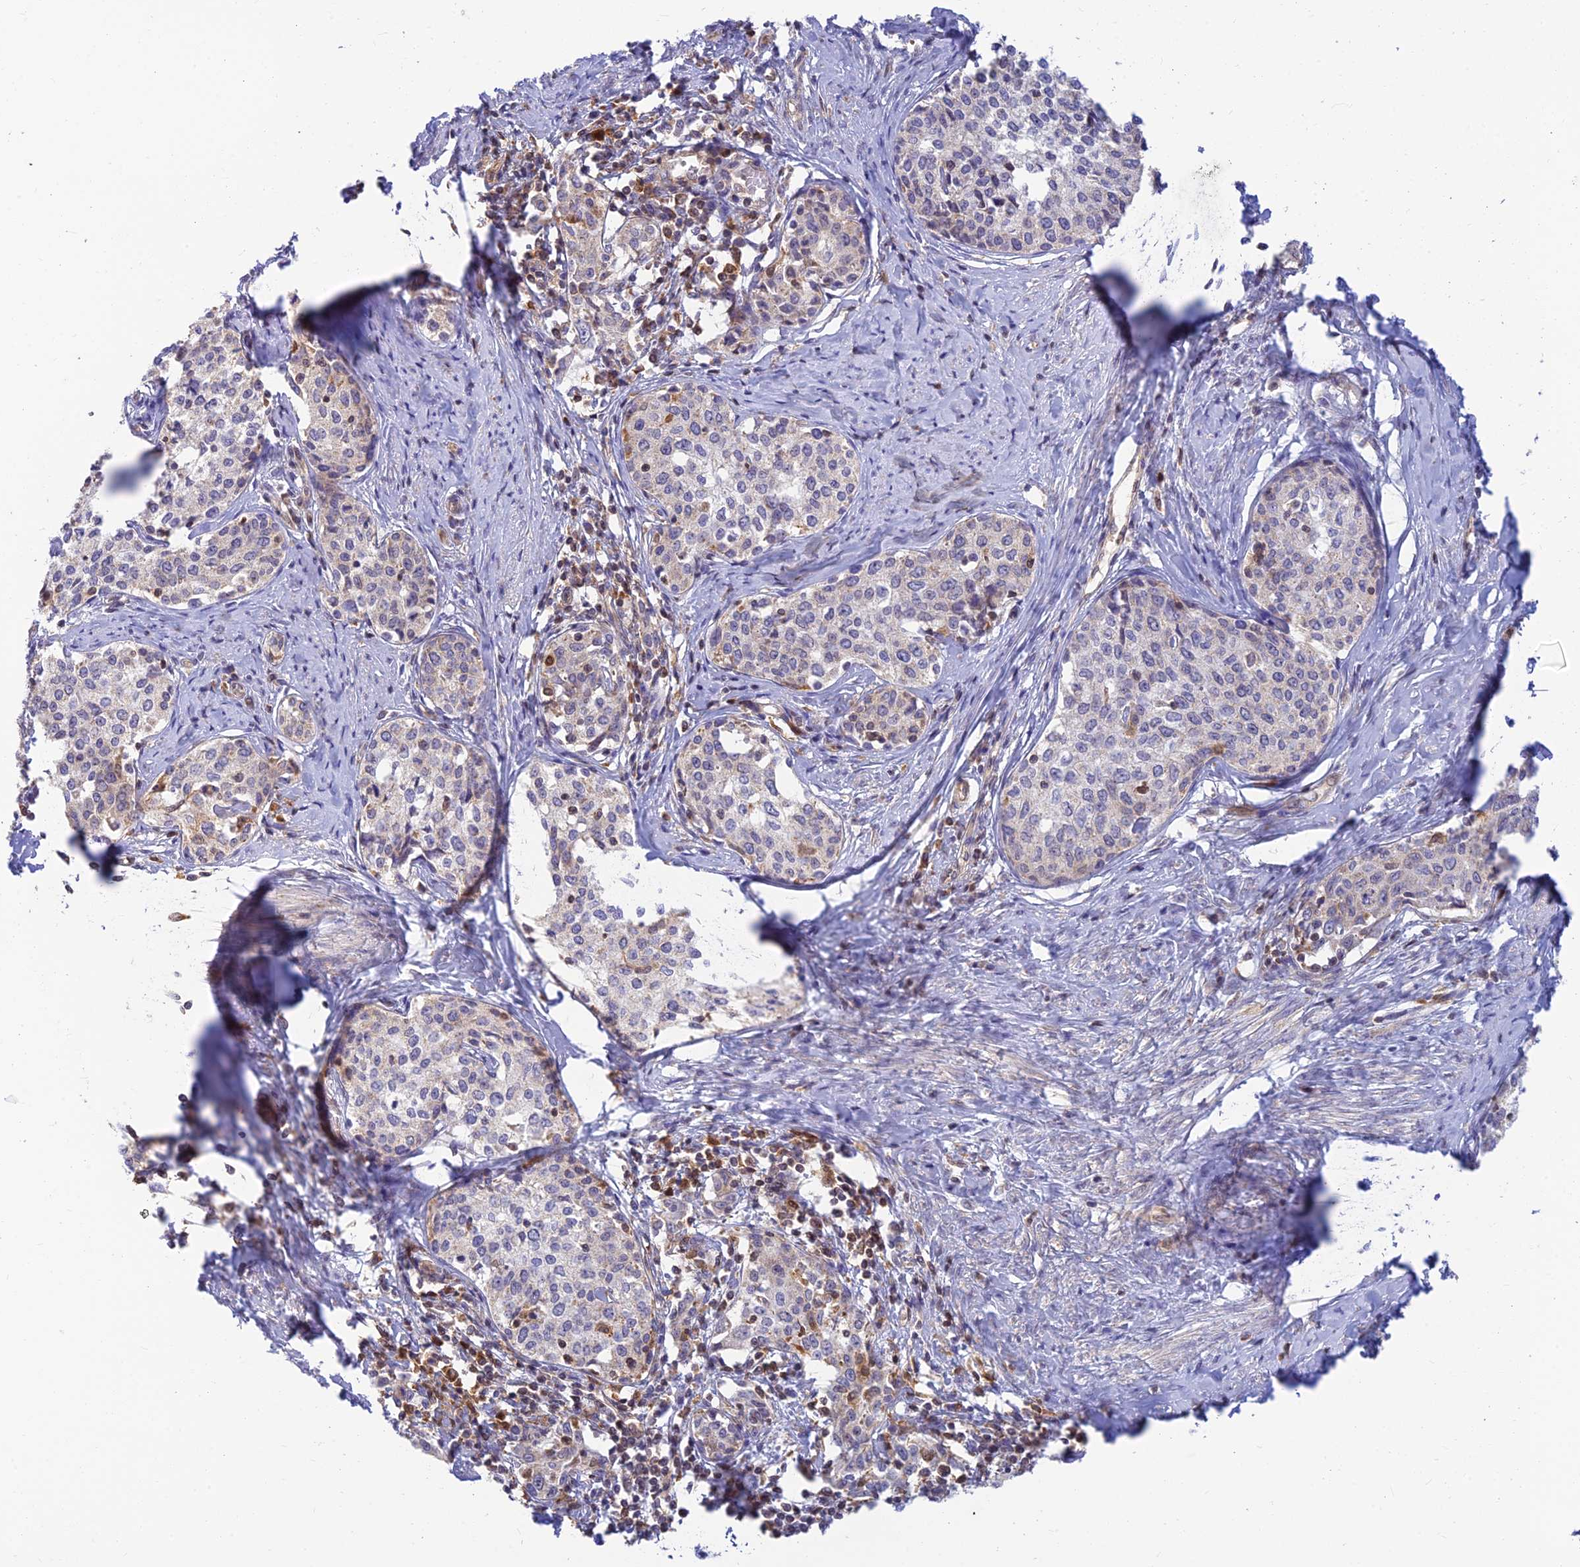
{"staining": {"intensity": "weak", "quantity": "<25%", "location": "cytoplasmic/membranous"}, "tissue": "cervical cancer", "cell_type": "Tumor cells", "image_type": "cancer", "snomed": [{"axis": "morphology", "description": "Squamous cell carcinoma, NOS"}, {"axis": "morphology", "description": "Adenocarcinoma, NOS"}, {"axis": "topography", "description": "Cervix"}], "caption": "Tumor cells show no significant expression in squamous cell carcinoma (cervical). (IHC, brightfield microscopy, high magnification).", "gene": "LYSMD2", "patient": {"sex": "female", "age": 52}}